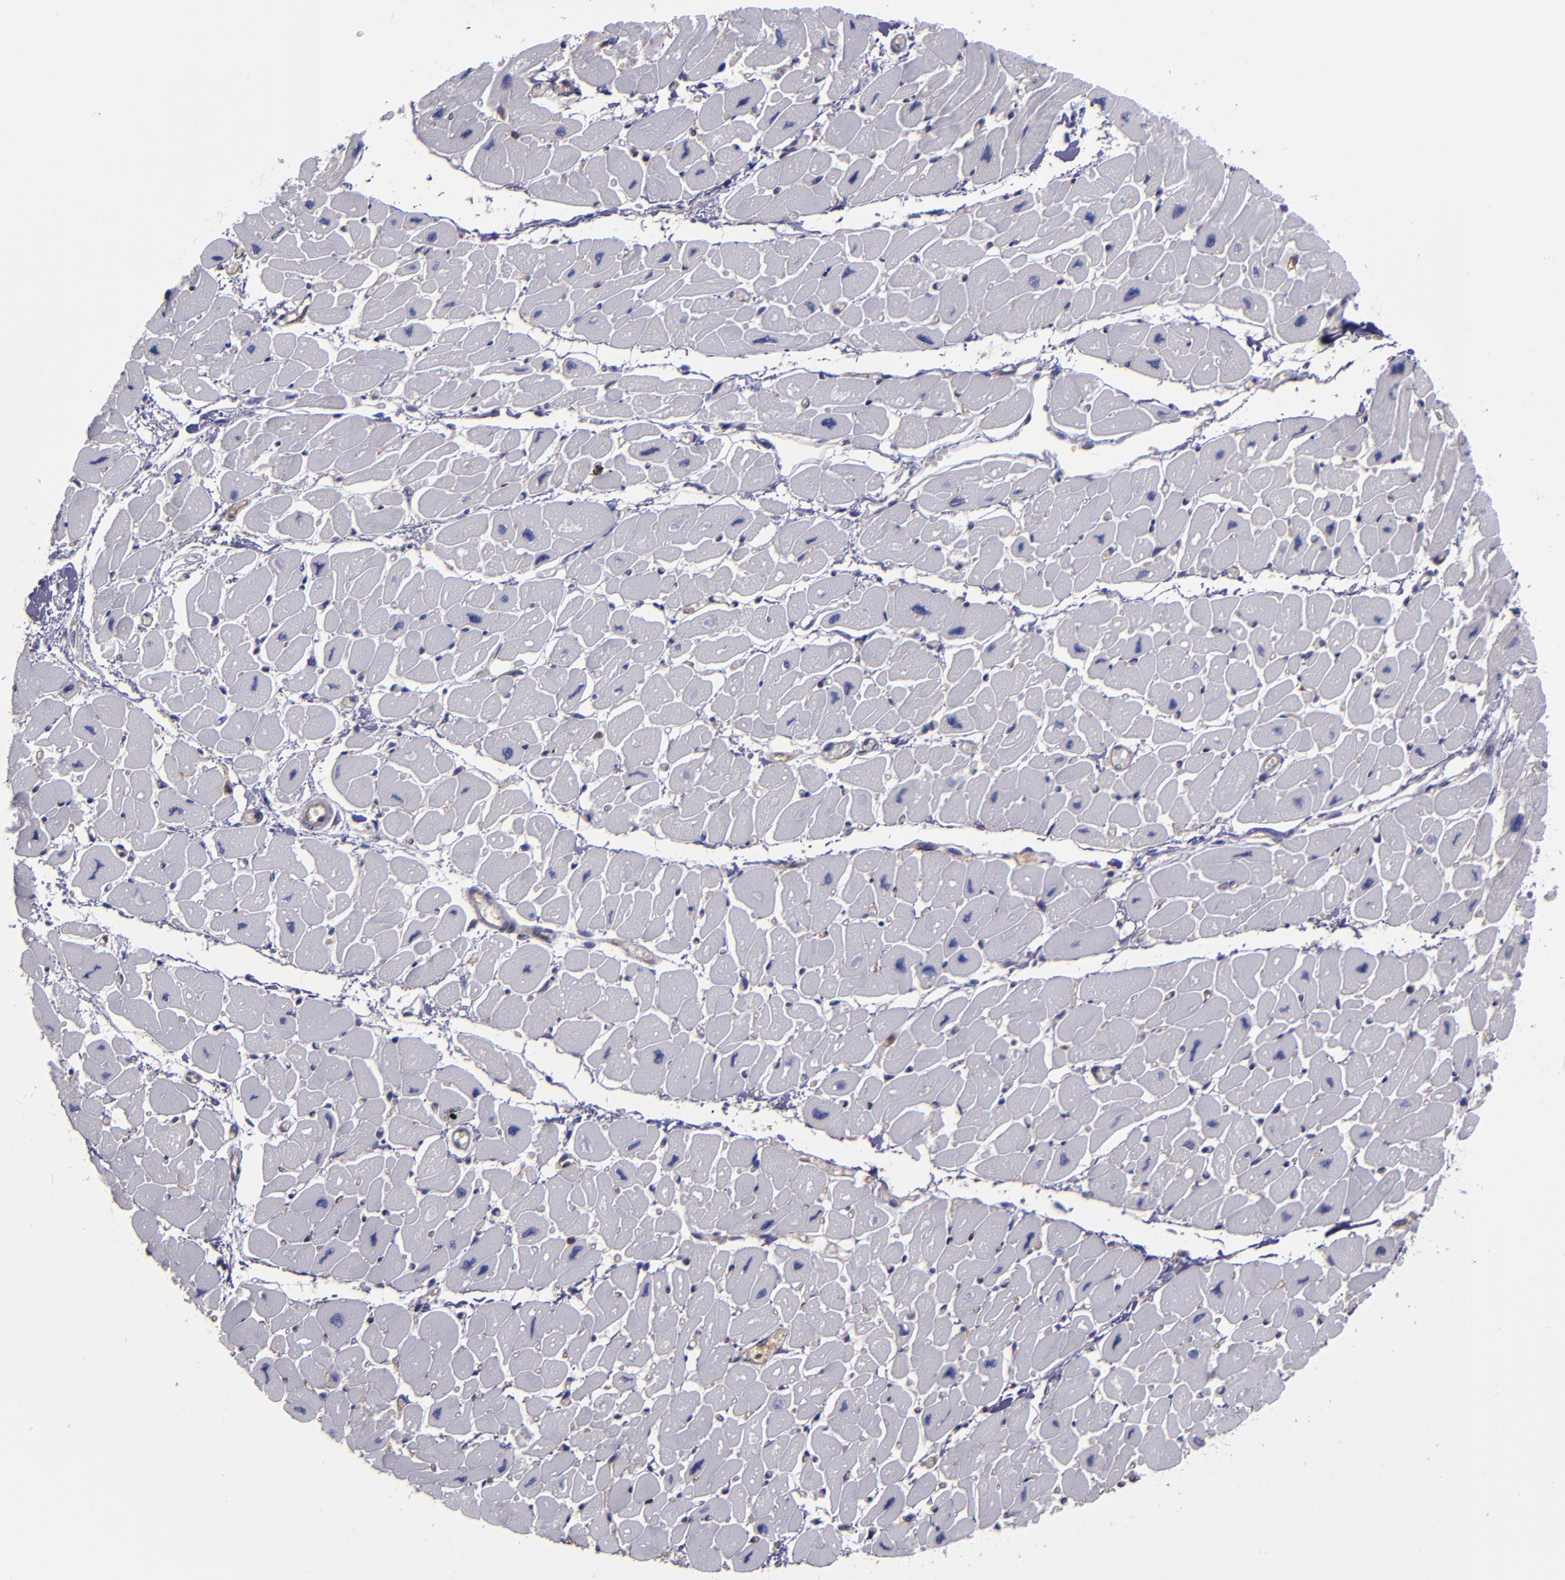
{"staining": {"intensity": "negative", "quantity": "none", "location": "none"}, "tissue": "heart muscle", "cell_type": "Cardiomyocytes", "image_type": "normal", "snomed": [{"axis": "morphology", "description": "Normal tissue, NOS"}, {"axis": "topography", "description": "Heart"}], "caption": "This is a micrograph of IHC staining of unremarkable heart muscle, which shows no expression in cardiomyocytes.", "gene": "CARS1", "patient": {"sex": "female", "age": 54}}